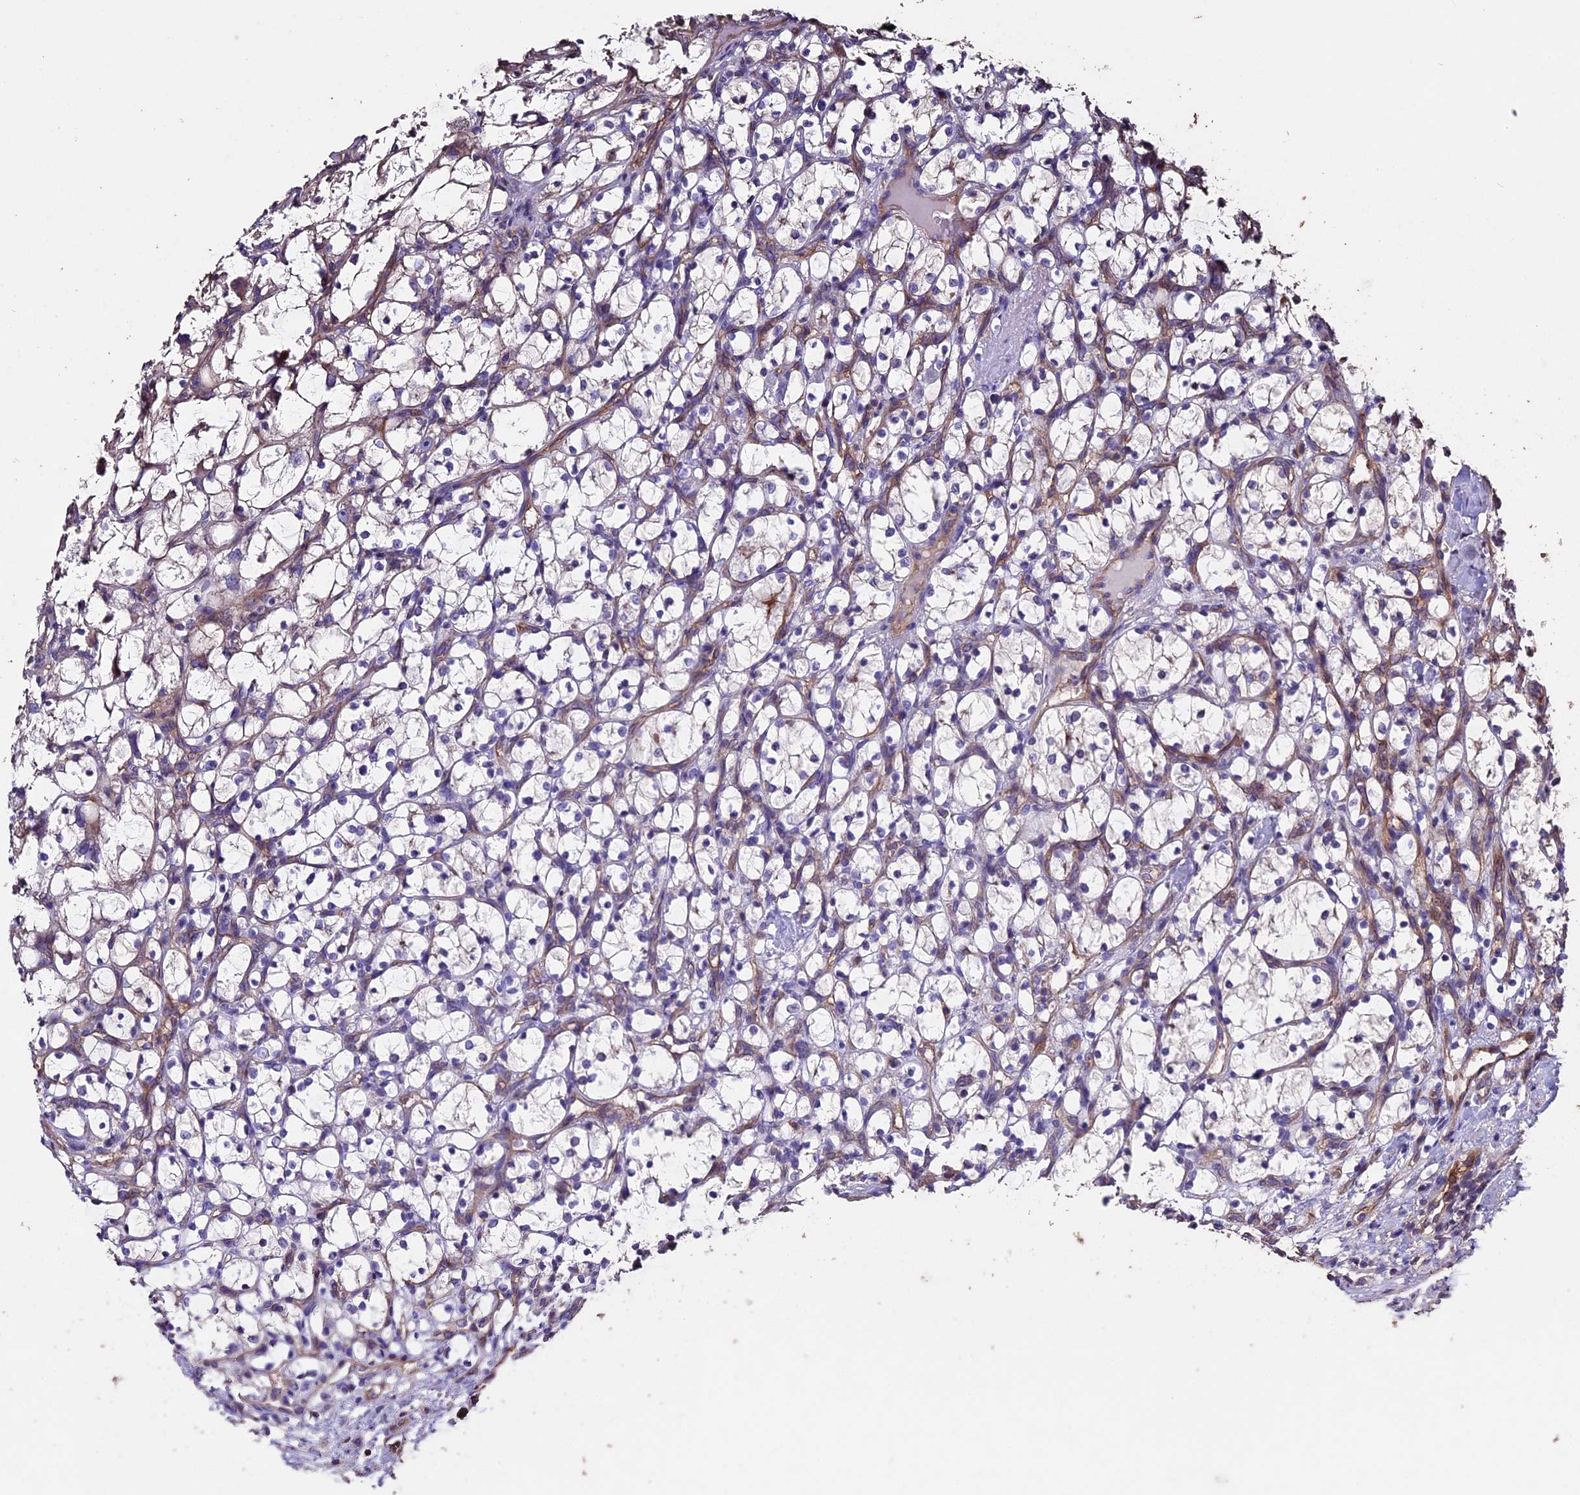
{"staining": {"intensity": "negative", "quantity": "none", "location": "none"}, "tissue": "renal cancer", "cell_type": "Tumor cells", "image_type": "cancer", "snomed": [{"axis": "morphology", "description": "Adenocarcinoma, NOS"}, {"axis": "topography", "description": "Kidney"}], "caption": "Renal cancer was stained to show a protein in brown. There is no significant expression in tumor cells. (DAB immunohistochemistry, high magnification).", "gene": "USB1", "patient": {"sex": "female", "age": 69}}